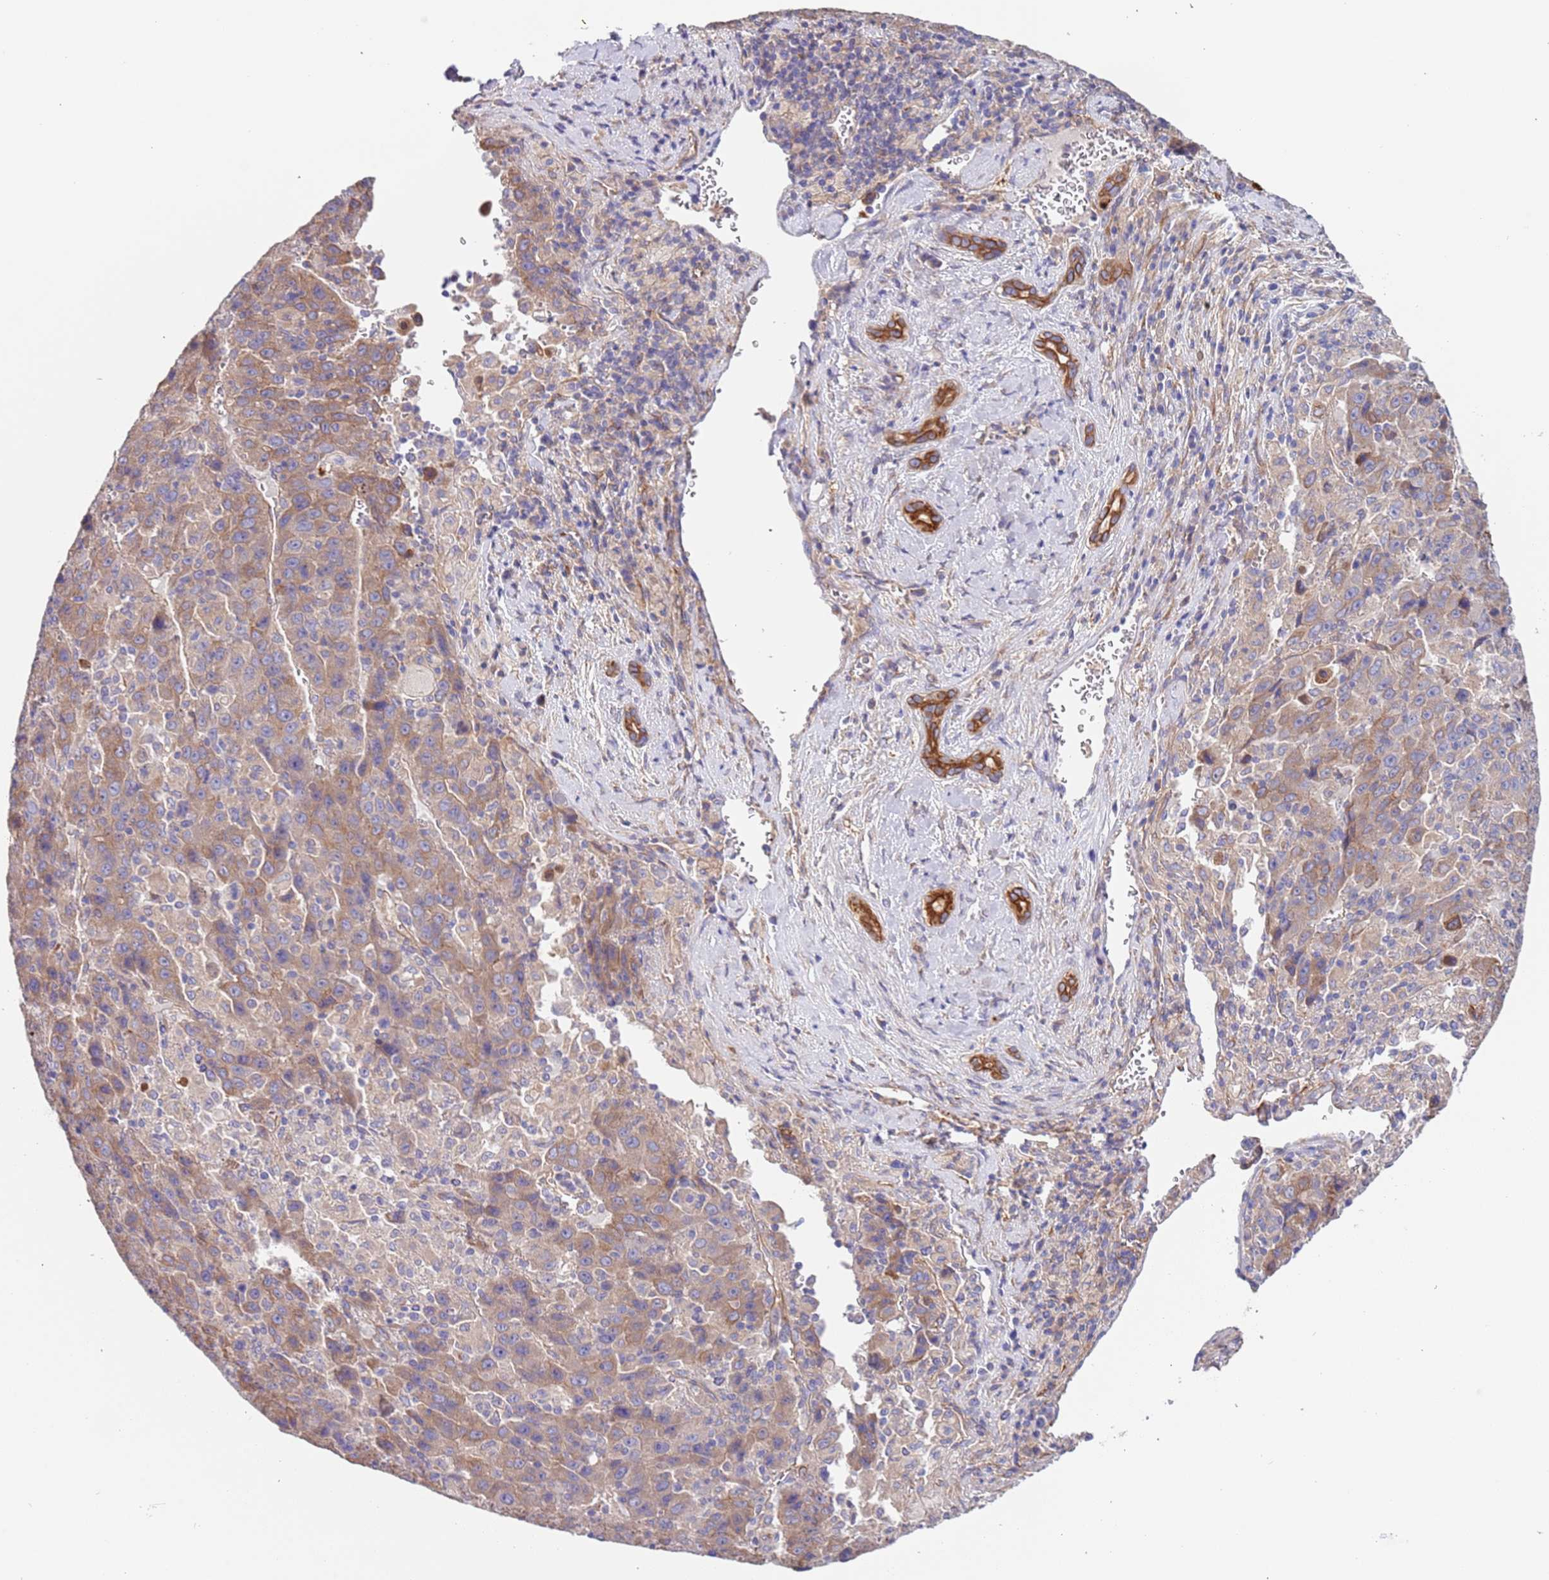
{"staining": {"intensity": "moderate", "quantity": "25%-75%", "location": "cytoplasmic/membranous"}, "tissue": "liver cancer", "cell_type": "Tumor cells", "image_type": "cancer", "snomed": [{"axis": "morphology", "description": "Carcinoma, Hepatocellular, NOS"}, {"axis": "topography", "description": "Liver"}], "caption": "Immunohistochemical staining of human hepatocellular carcinoma (liver) exhibits medium levels of moderate cytoplasmic/membranous staining in approximately 25%-75% of tumor cells.", "gene": "LAMB4", "patient": {"sex": "female", "age": 53}}